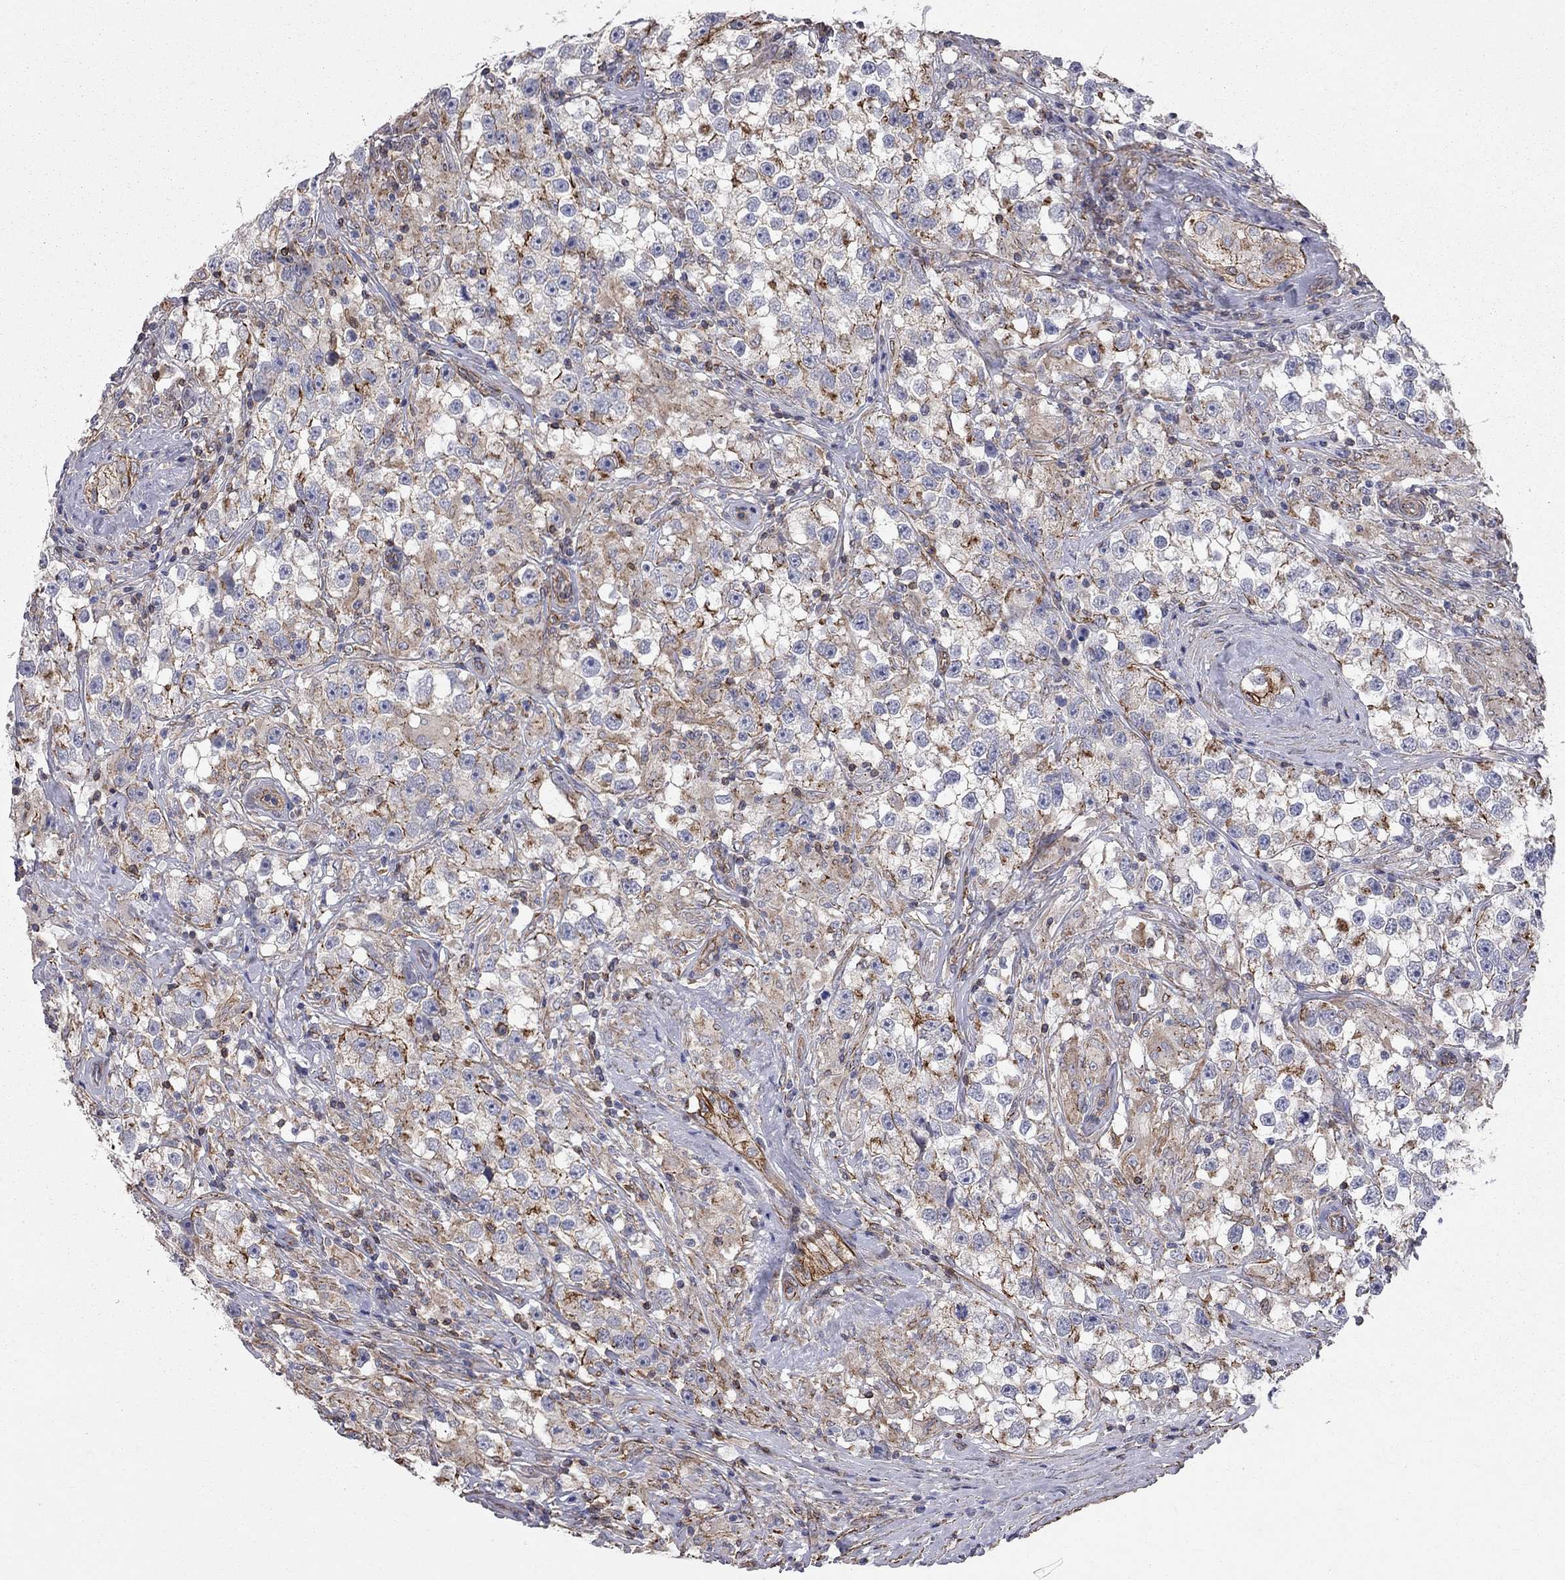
{"staining": {"intensity": "moderate", "quantity": "25%-75%", "location": "cytoplasmic/membranous"}, "tissue": "testis cancer", "cell_type": "Tumor cells", "image_type": "cancer", "snomed": [{"axis": "morphology", "description": "Seminoma, NOS"}, {"axis": "topography", "description": "Testis"}], "caption": "DAB immunohistochemical staining of testis cancer (seminoma) demonstrates moderate cytoplasmic/membranous protein positivity in approximately 25%-75% of tumor cells. (Brightfield microscopy of DAB IHC at high magnification).", "gene": "BICDL2", "patient": {"sex": "male", "age": 46}}